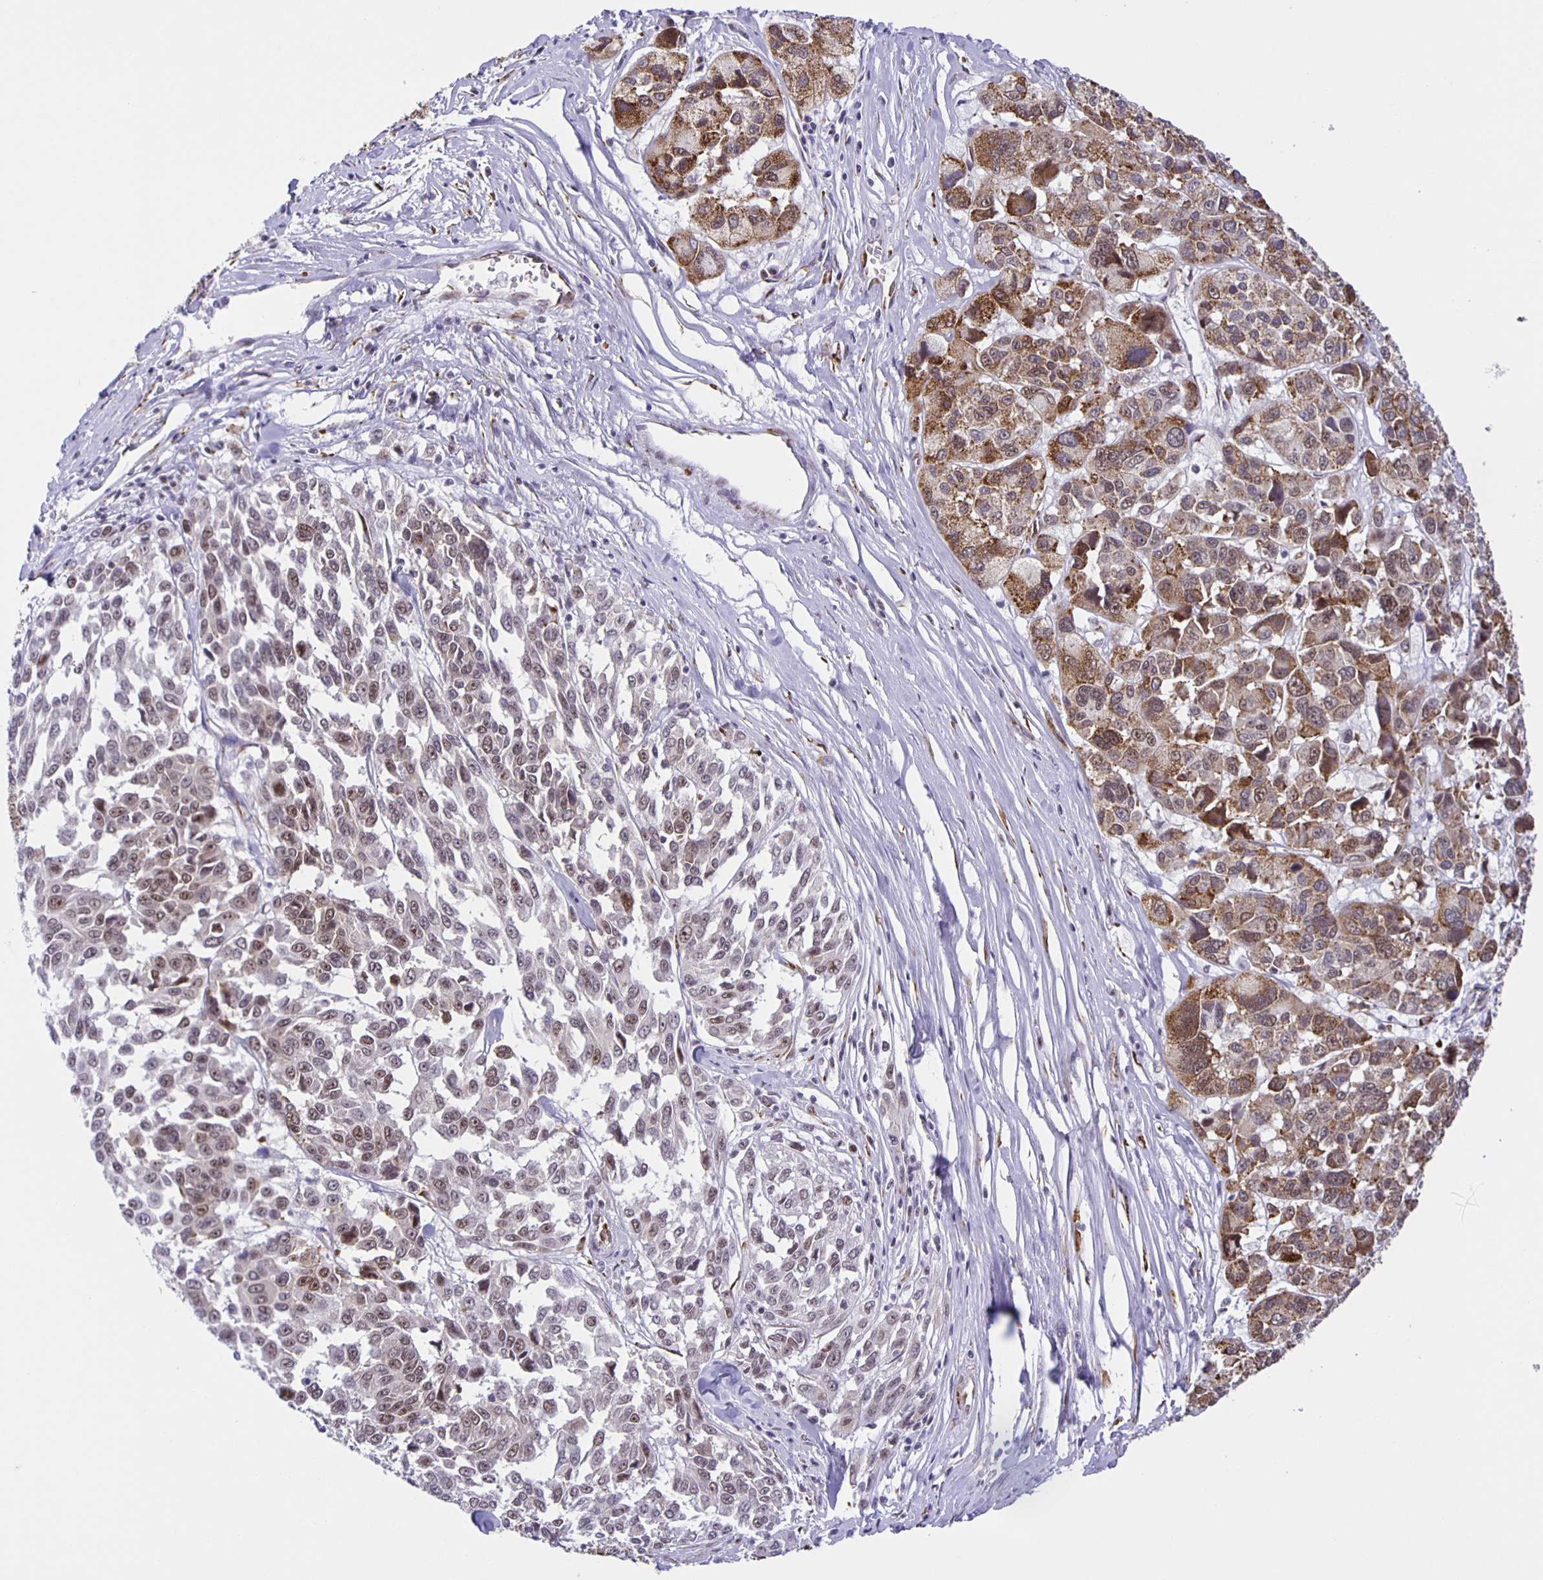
{"staining": {"intensity": "moderate", "quantity": ">75%", "location": "cytoplasmic/membranous,nuclear"}, "tissue": "melanoma", "cell_type": "Tumor cells", "image_type": "cancer", "snomed": [{"axis": "morphology", "description": "Malignant melanoma, NOS"}, {"axis": "topography", "description": "Skin"}], "caption": "Protein expression analysis of malignant melanoma shows moderate cytoplasmic/membranous and nuclear staining in about >75% of tumor cells.", "gene": "ZRANB2", "patient": {"sex": "female", "age": 66}}